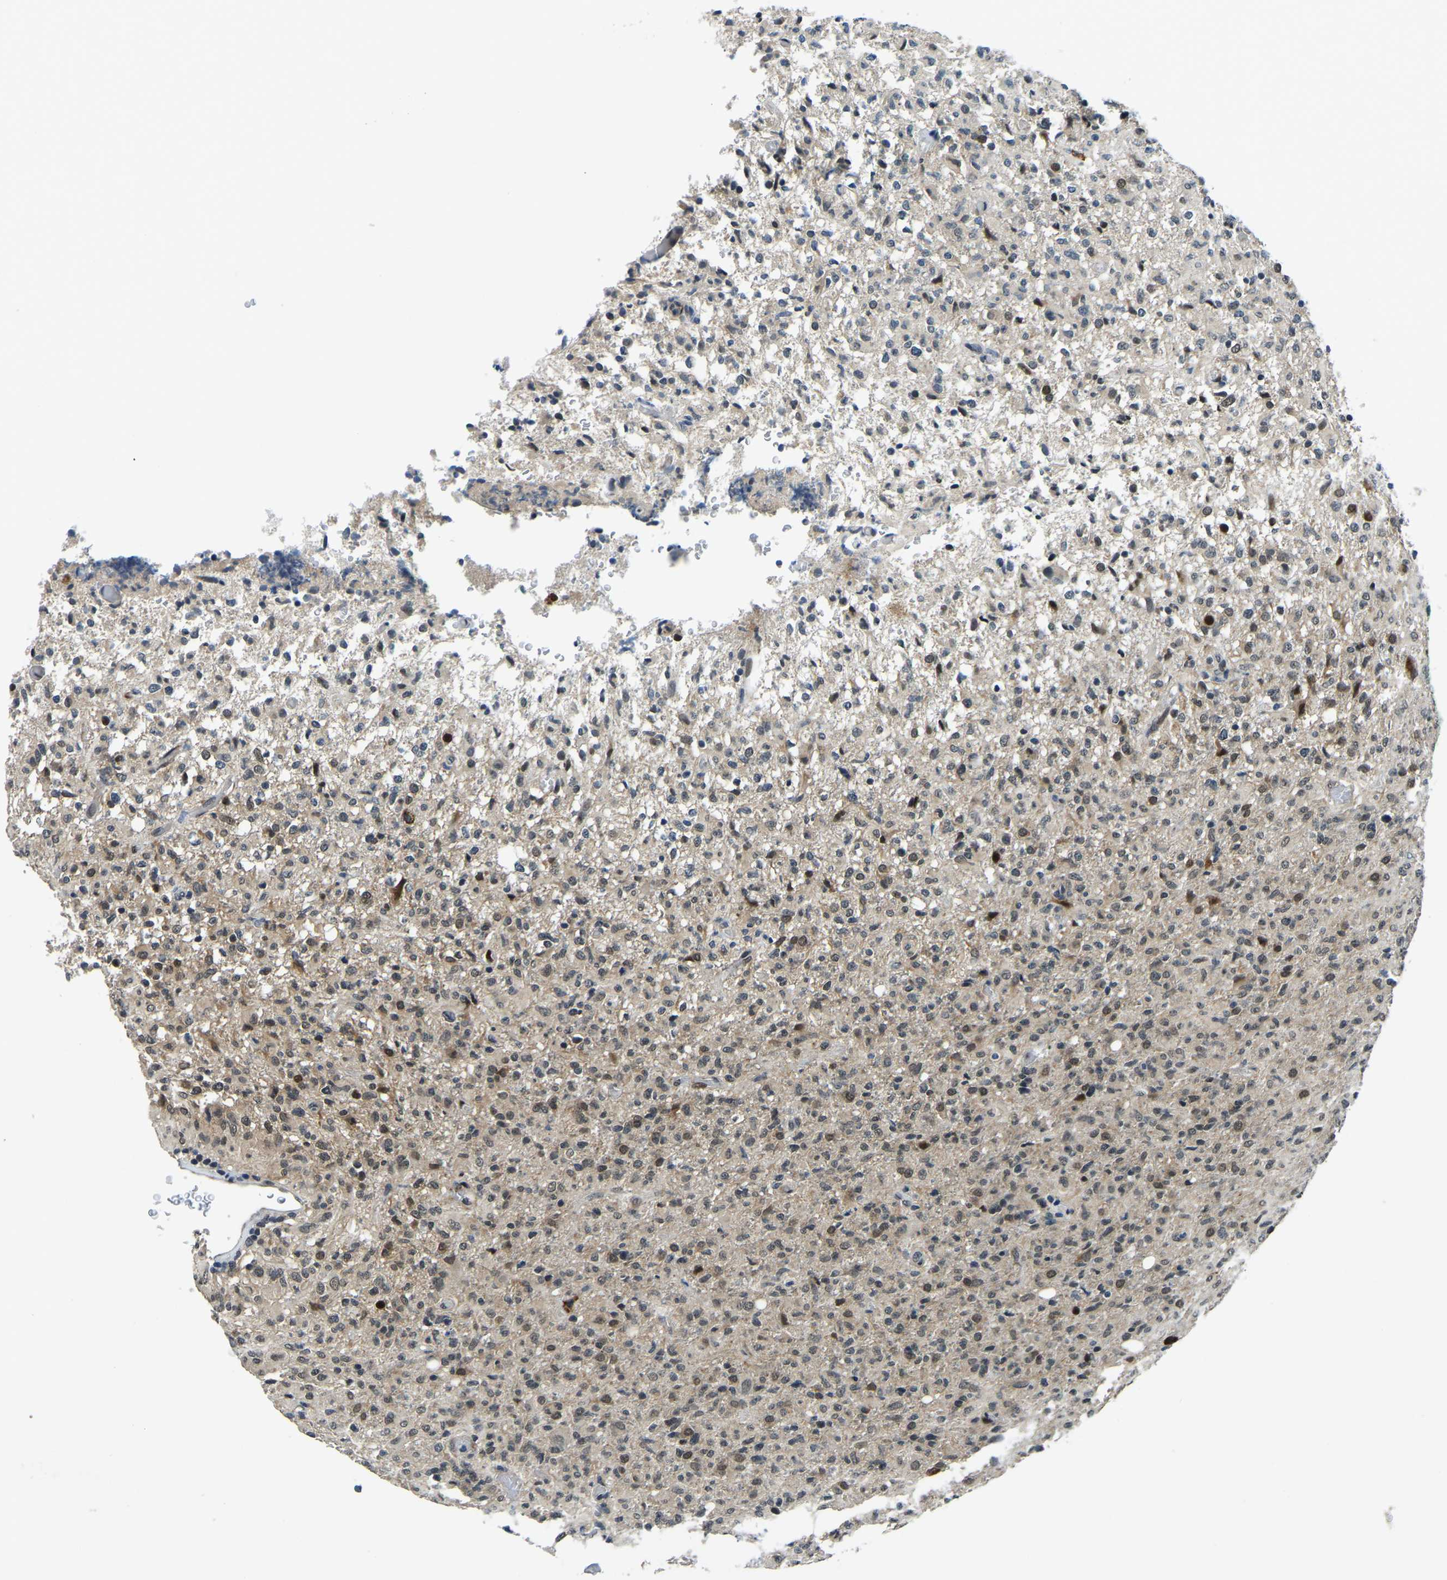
{"staining": {"intensity": "moderate", "quantity": ">75%", "location": "cytoplasmic/membranous,nuclear"}, "tissue": "glioma", "cell_type": "Tumor cells", "image_type": "cancer", "snomed": [{"axis": "morphology", "description": "Glioma, malignant, High grade"}, {"axis": "topography", "description": "Brain"}], "caption": "Glioma stained with a brown dye displays moderate cytoplasmic/membranous and nuclear positive positivity in approximately >75% of tumor cells.", "gene": "ING2", "patient": {"sex": "female", "age": 57}}